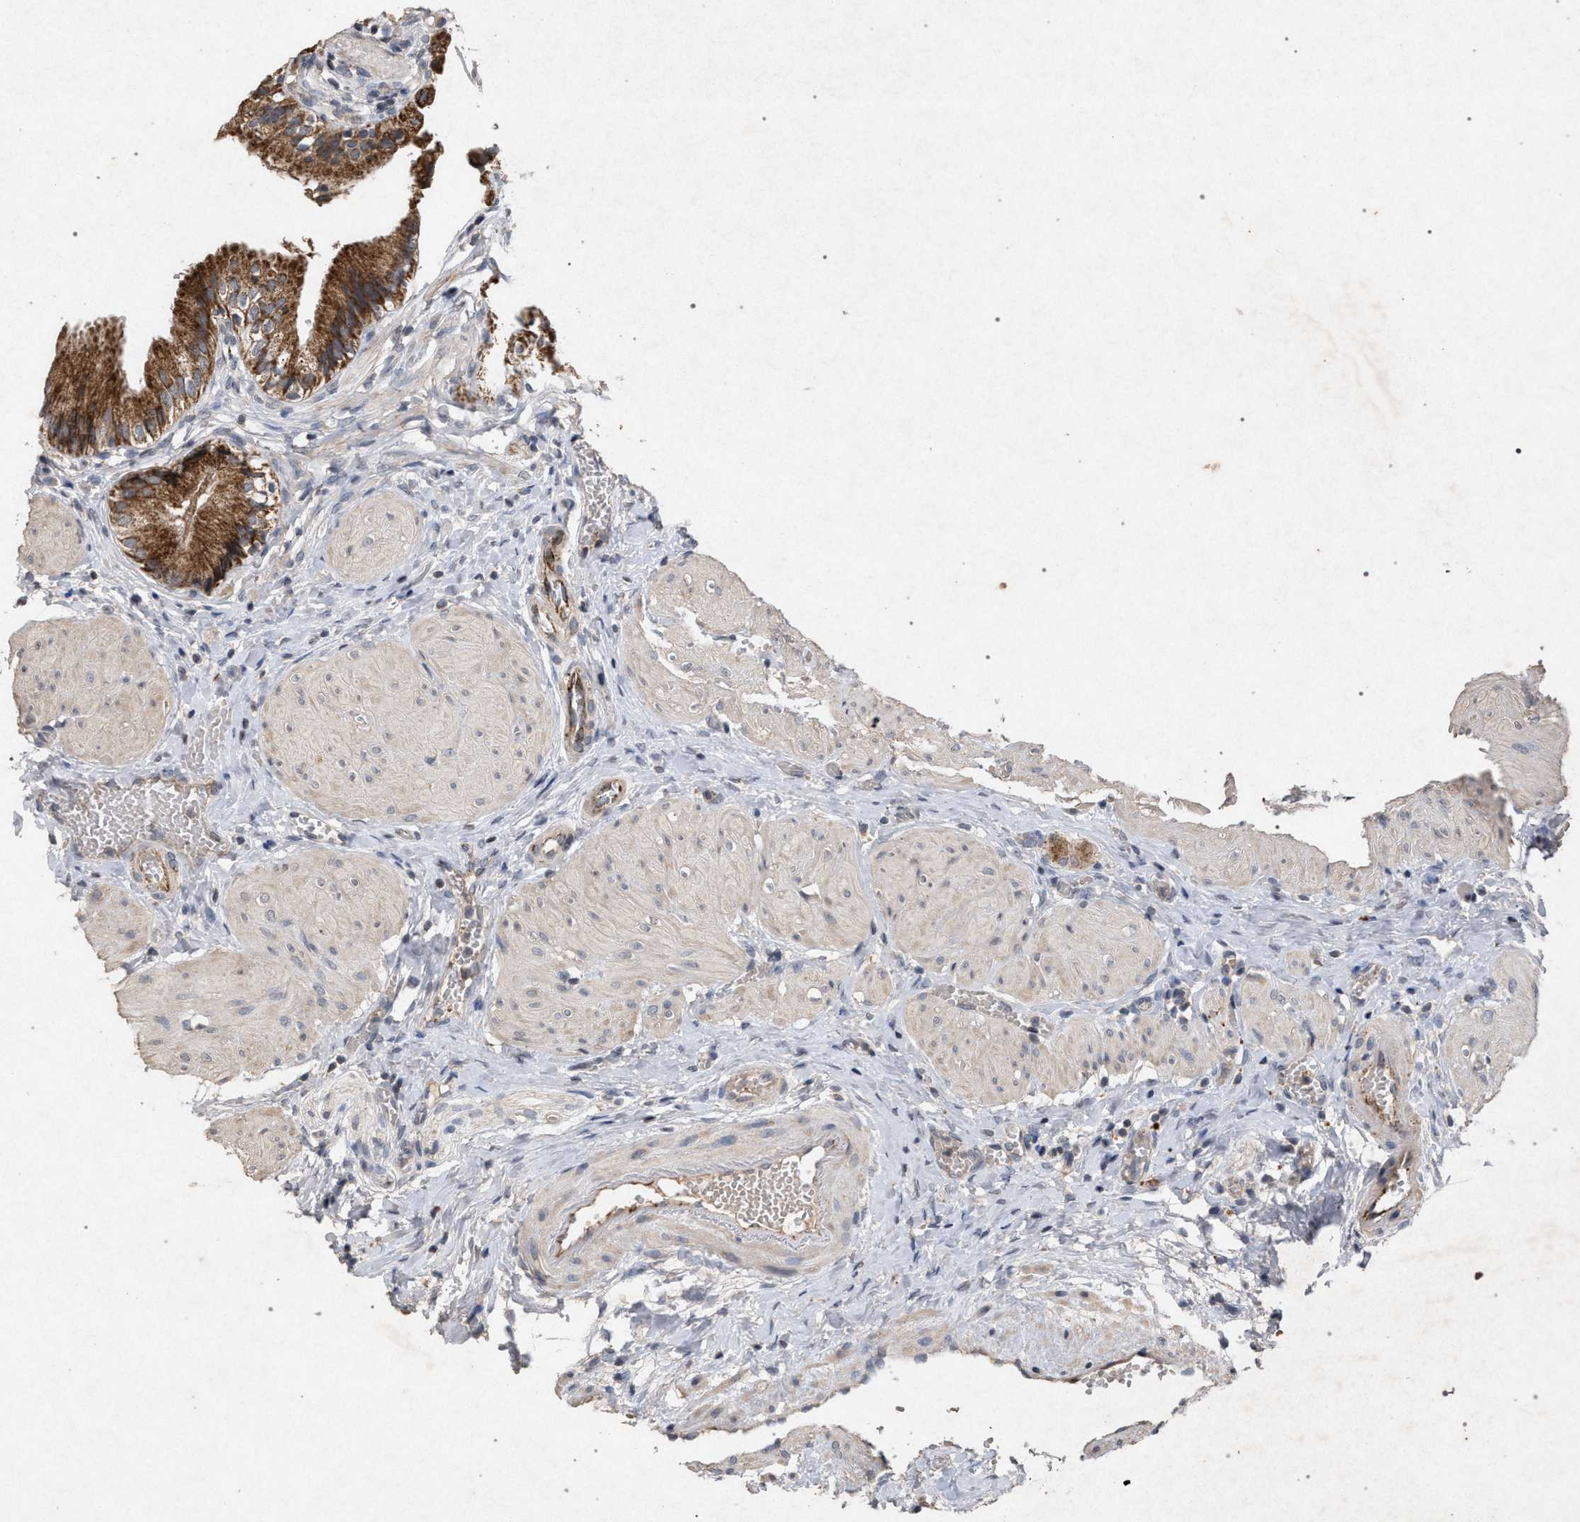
{"staining": {"intensity": "strong", "quantity": ">75%", "location": "cytoplasmic/membranous"}, "tissue": "gallbladder", "cell_type": "Glandular cells", "image_type": "normal", "snomed": [{"axis": "morphology", "description": "Normal tissue, NOS"}, {"axis": "topography", "description": "Gallbladder"}], "caption": "Immunohistochemical staining of normal gallbladder exhibits high levels of strong cytoplasmic/membranous staining in about >75% of glandular cells. (DAB IHC, brown staining for protein, blue staining for nuclei).", "gene": "PKD2L1", "patient": {"sex": "male", "age": 65}}